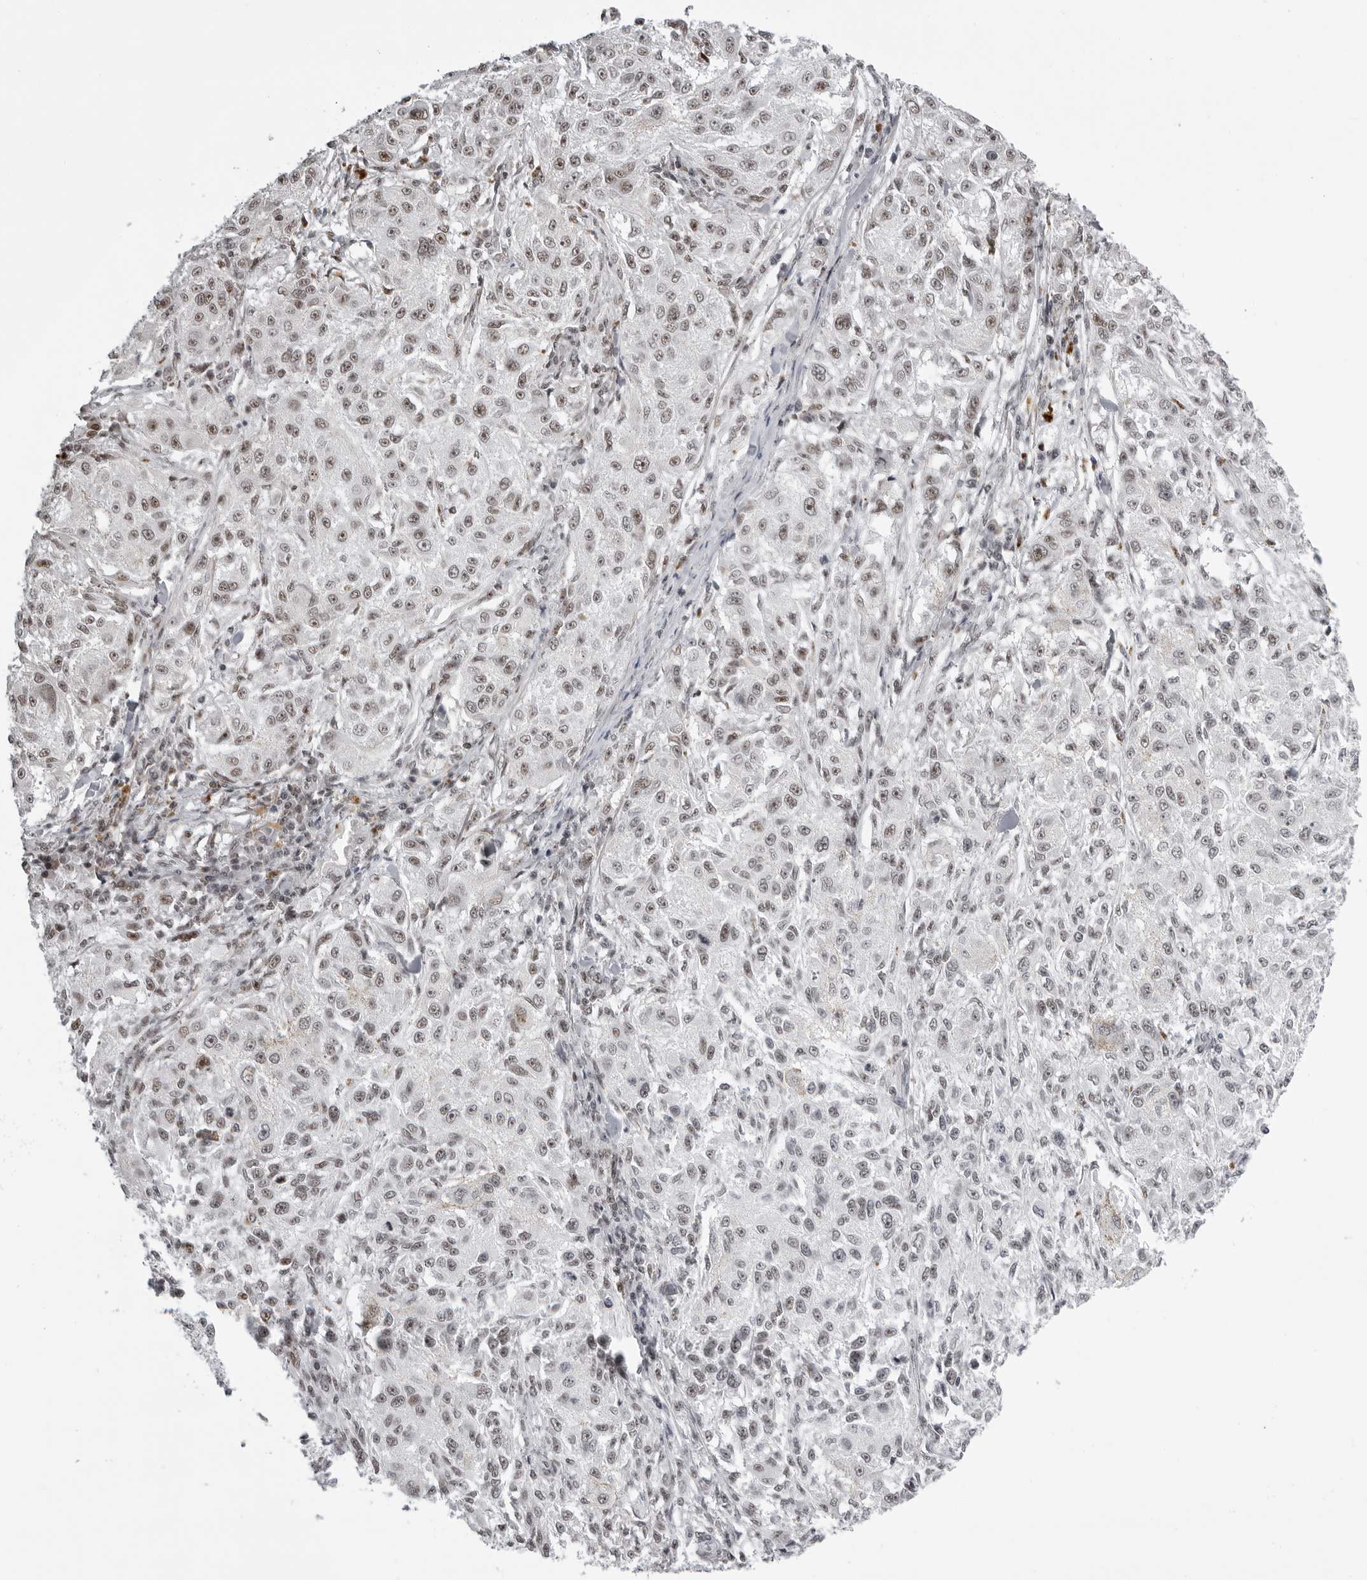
{"staining": {"intensity": "weak", "quantity": "<25%", "location": "nuclear"}, "tissue": "melanoma", "cell_type": "Tumor cells", "image_type": "cancer", "snomed": [{"axis": "morphology", "description": "Necrosis, NOS"}, {"axis": "morphology", "description": "Malignant melanoma, NOS"}, {"axis": "topography", "description": "Skin"}], "caption": "An immunohistochemistry (IHC) photomicrograph of melanoma is shown. There is no staining in tumor cells of melanoma.", "gene": "WRAP53", "patient": {"sex": "female", "age": 87}}